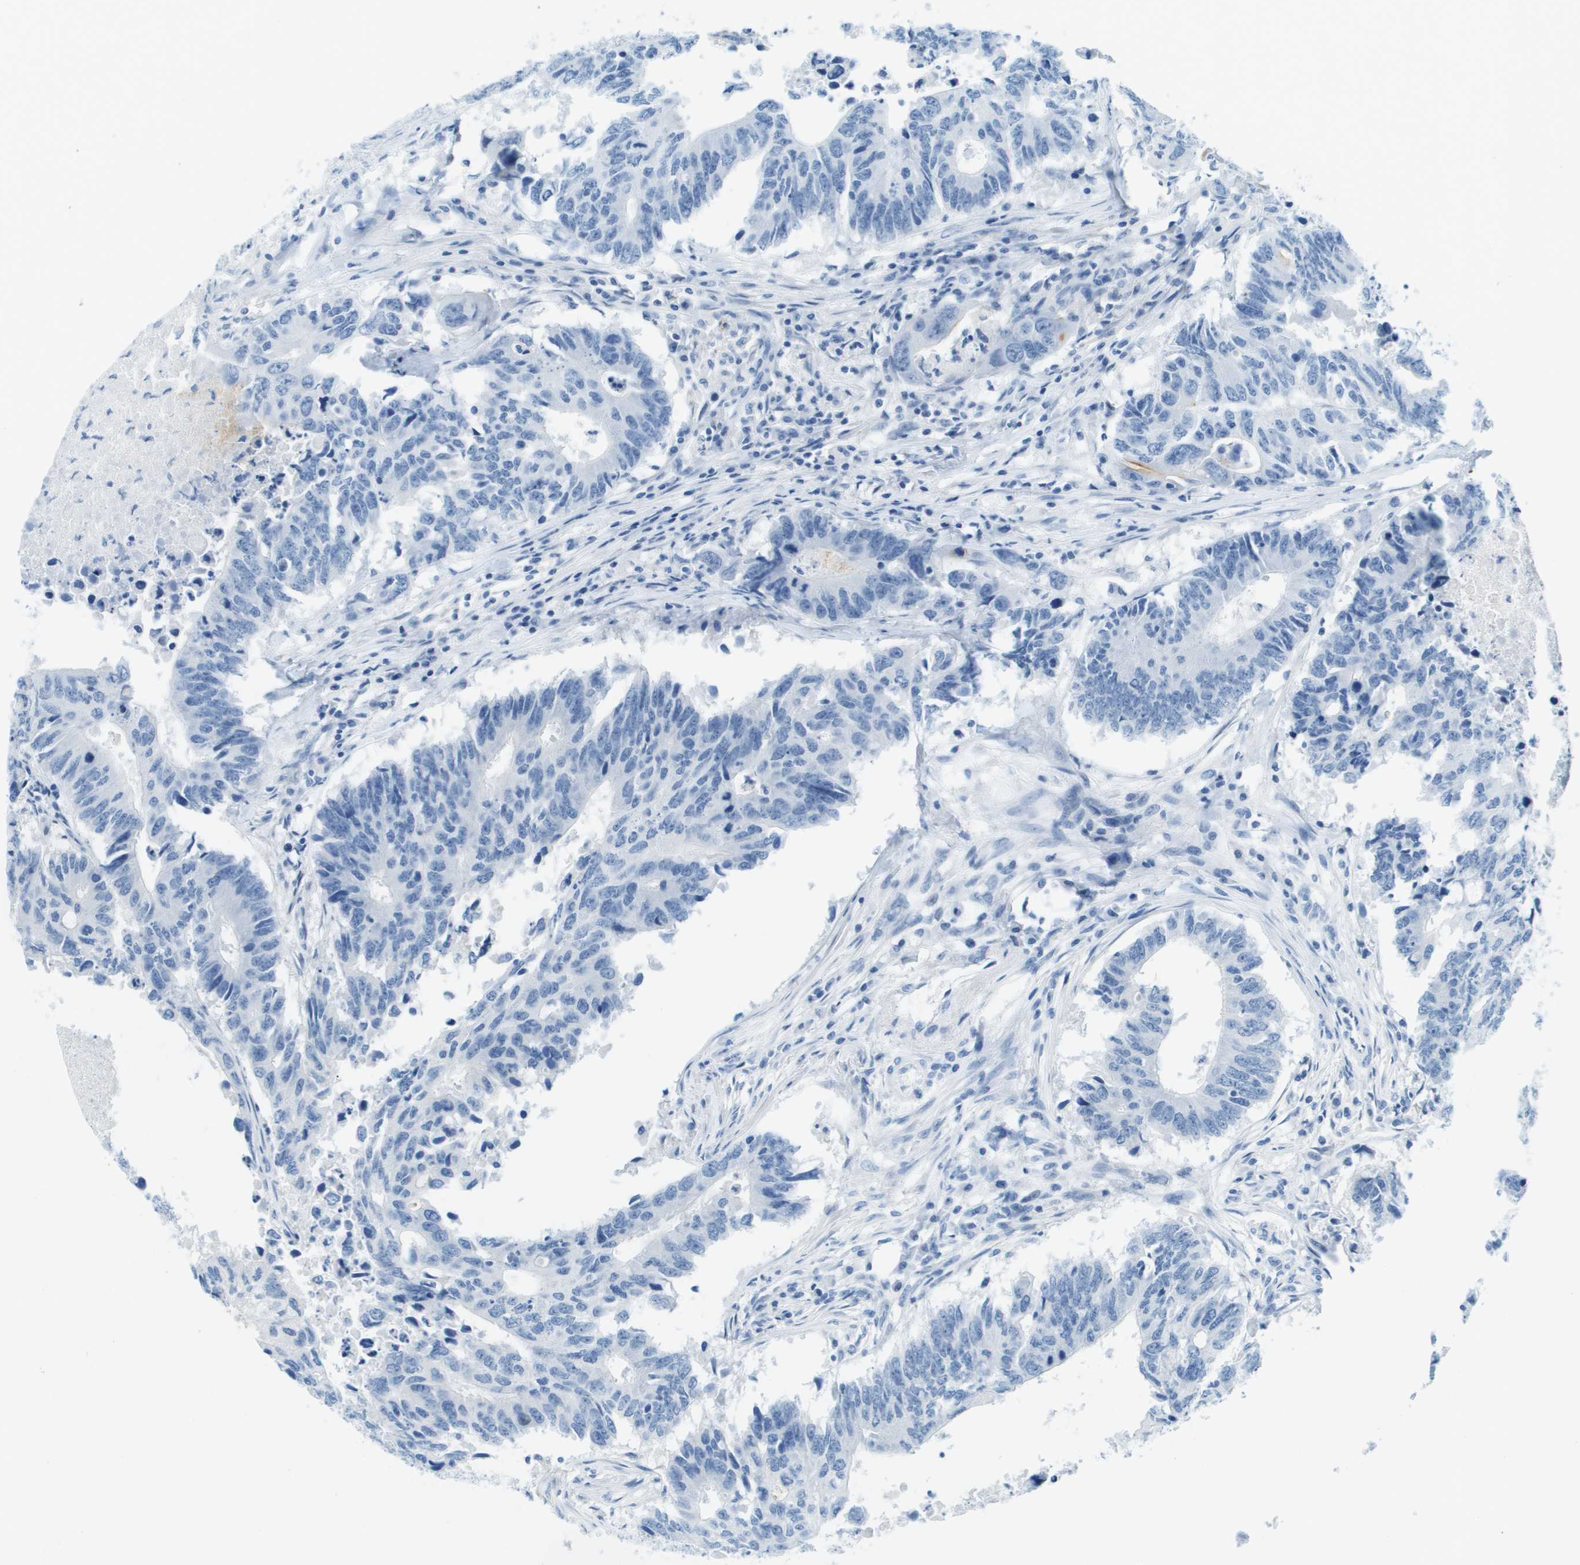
{"staining": {"intensity": "negative", "quantity": "none", "location": "none"}, "tissue": "colorectal cancer", "cell_type": "Tumor cells", "image_type": "cancer", "snomed": [{"axis": "morphology", "description": "Adenocarcinoma, NOS"}, {"axis": "topography", "description": "Colon"}], "caption": "This is a micrograph of immunohistochemistry staining of colorectal adenocarcinoma, which shows no positivity in tumor cells. (Stains: DAB (3,3'-diaminobenzidine) immunohistochemistry (IHC) with hematoxylin counter stain, Microscopy: brightfield microscopy at high magnification).", "gene": "CDHR2", "patient": {"sex": "male", "age": 71}}